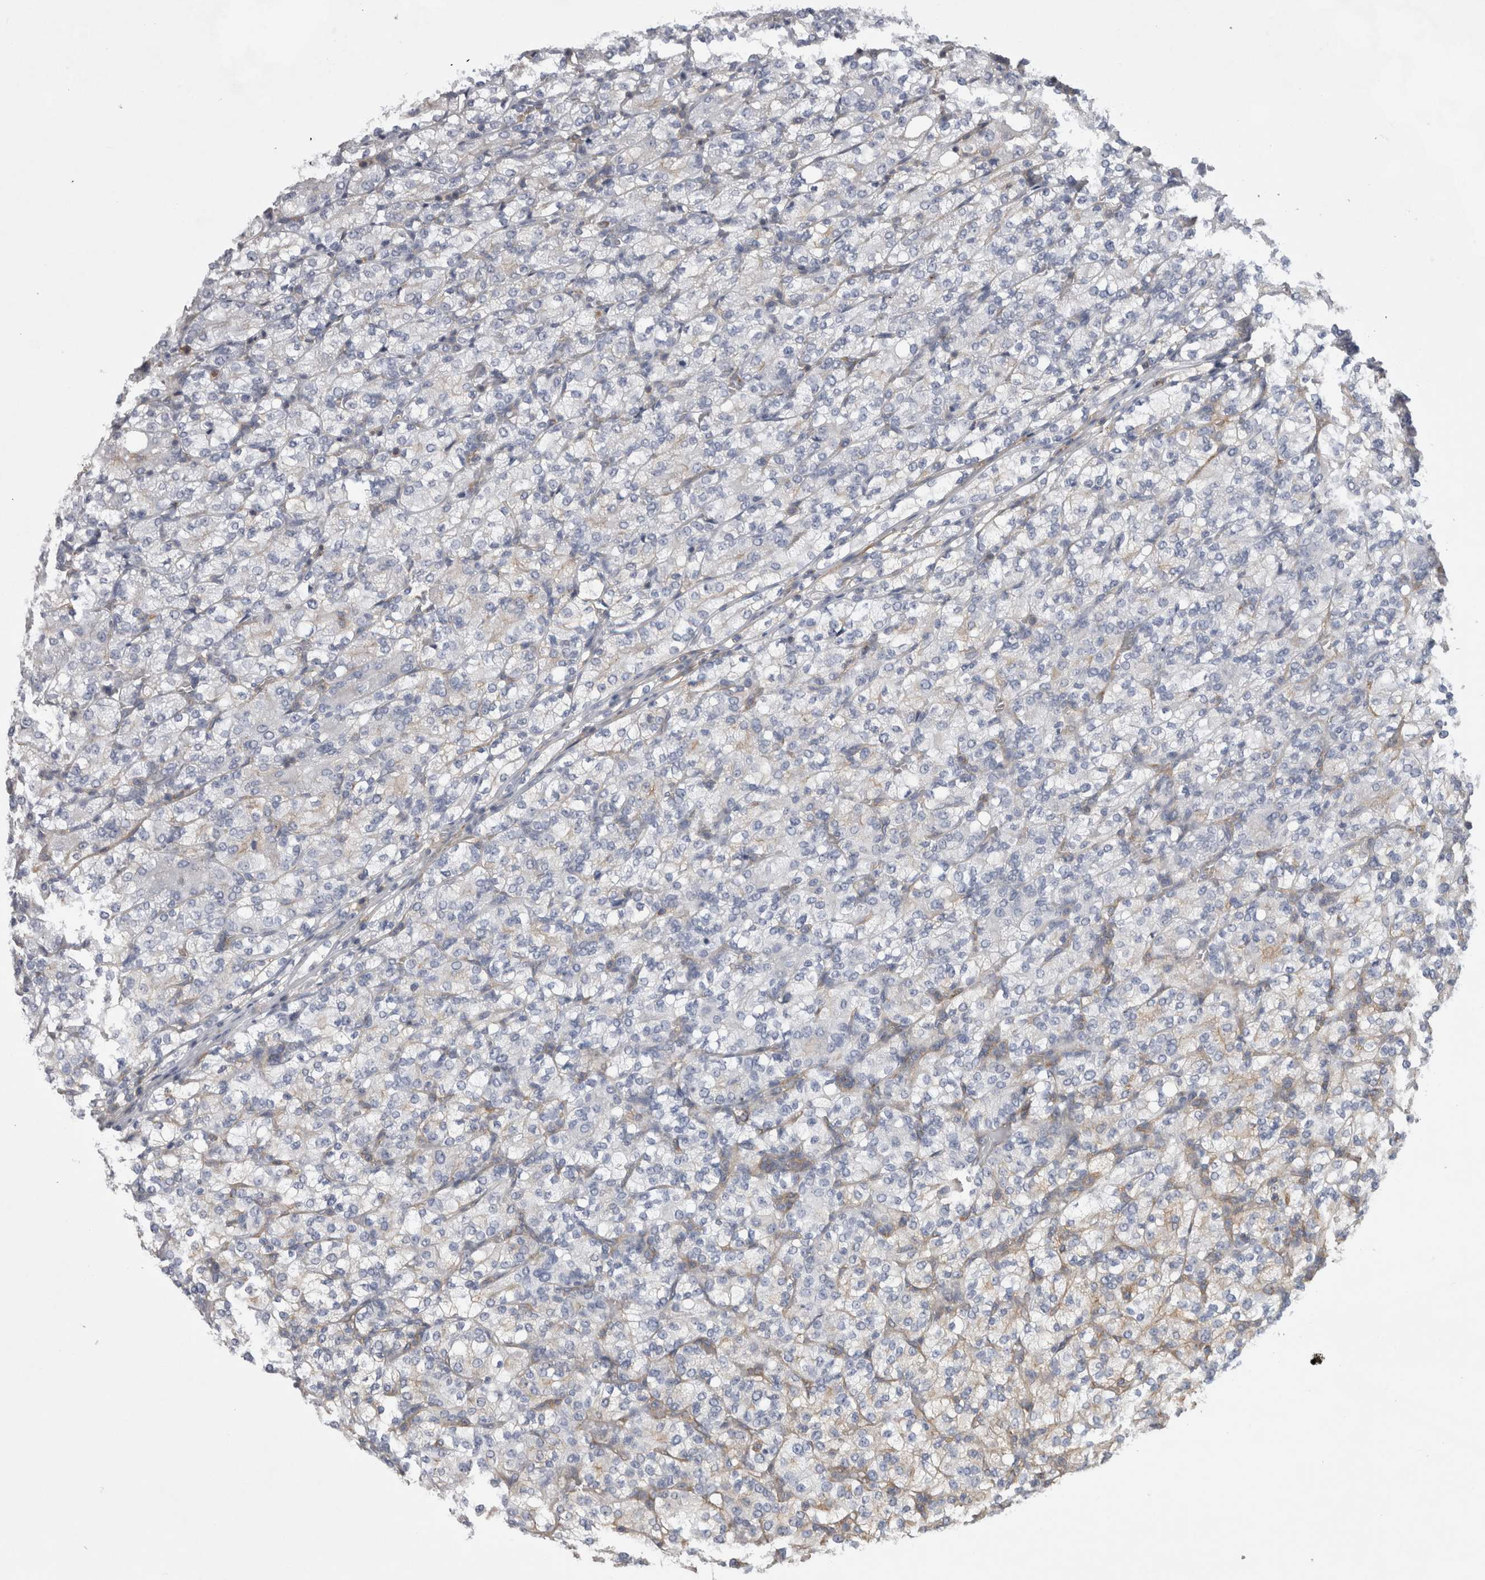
{"staining": {"intensity": "weak", "quantity": "<25%", "location": "cytoplasmic/membranous"}, "tissue": "renal cancer", "cell_type": "Tumor cells", "image_type": "cancer", "snomed": [{"axis": "morphology", "description": "Adenocarcinoma, NOS"}, {"axis": "topography", "description": "Kidney"}], "caption": "Tumor cells show no significant protein staining in adenocarcinoma (renal).", "gene": "ATXN3", "patient": {"sex": "male", "age": 77}}